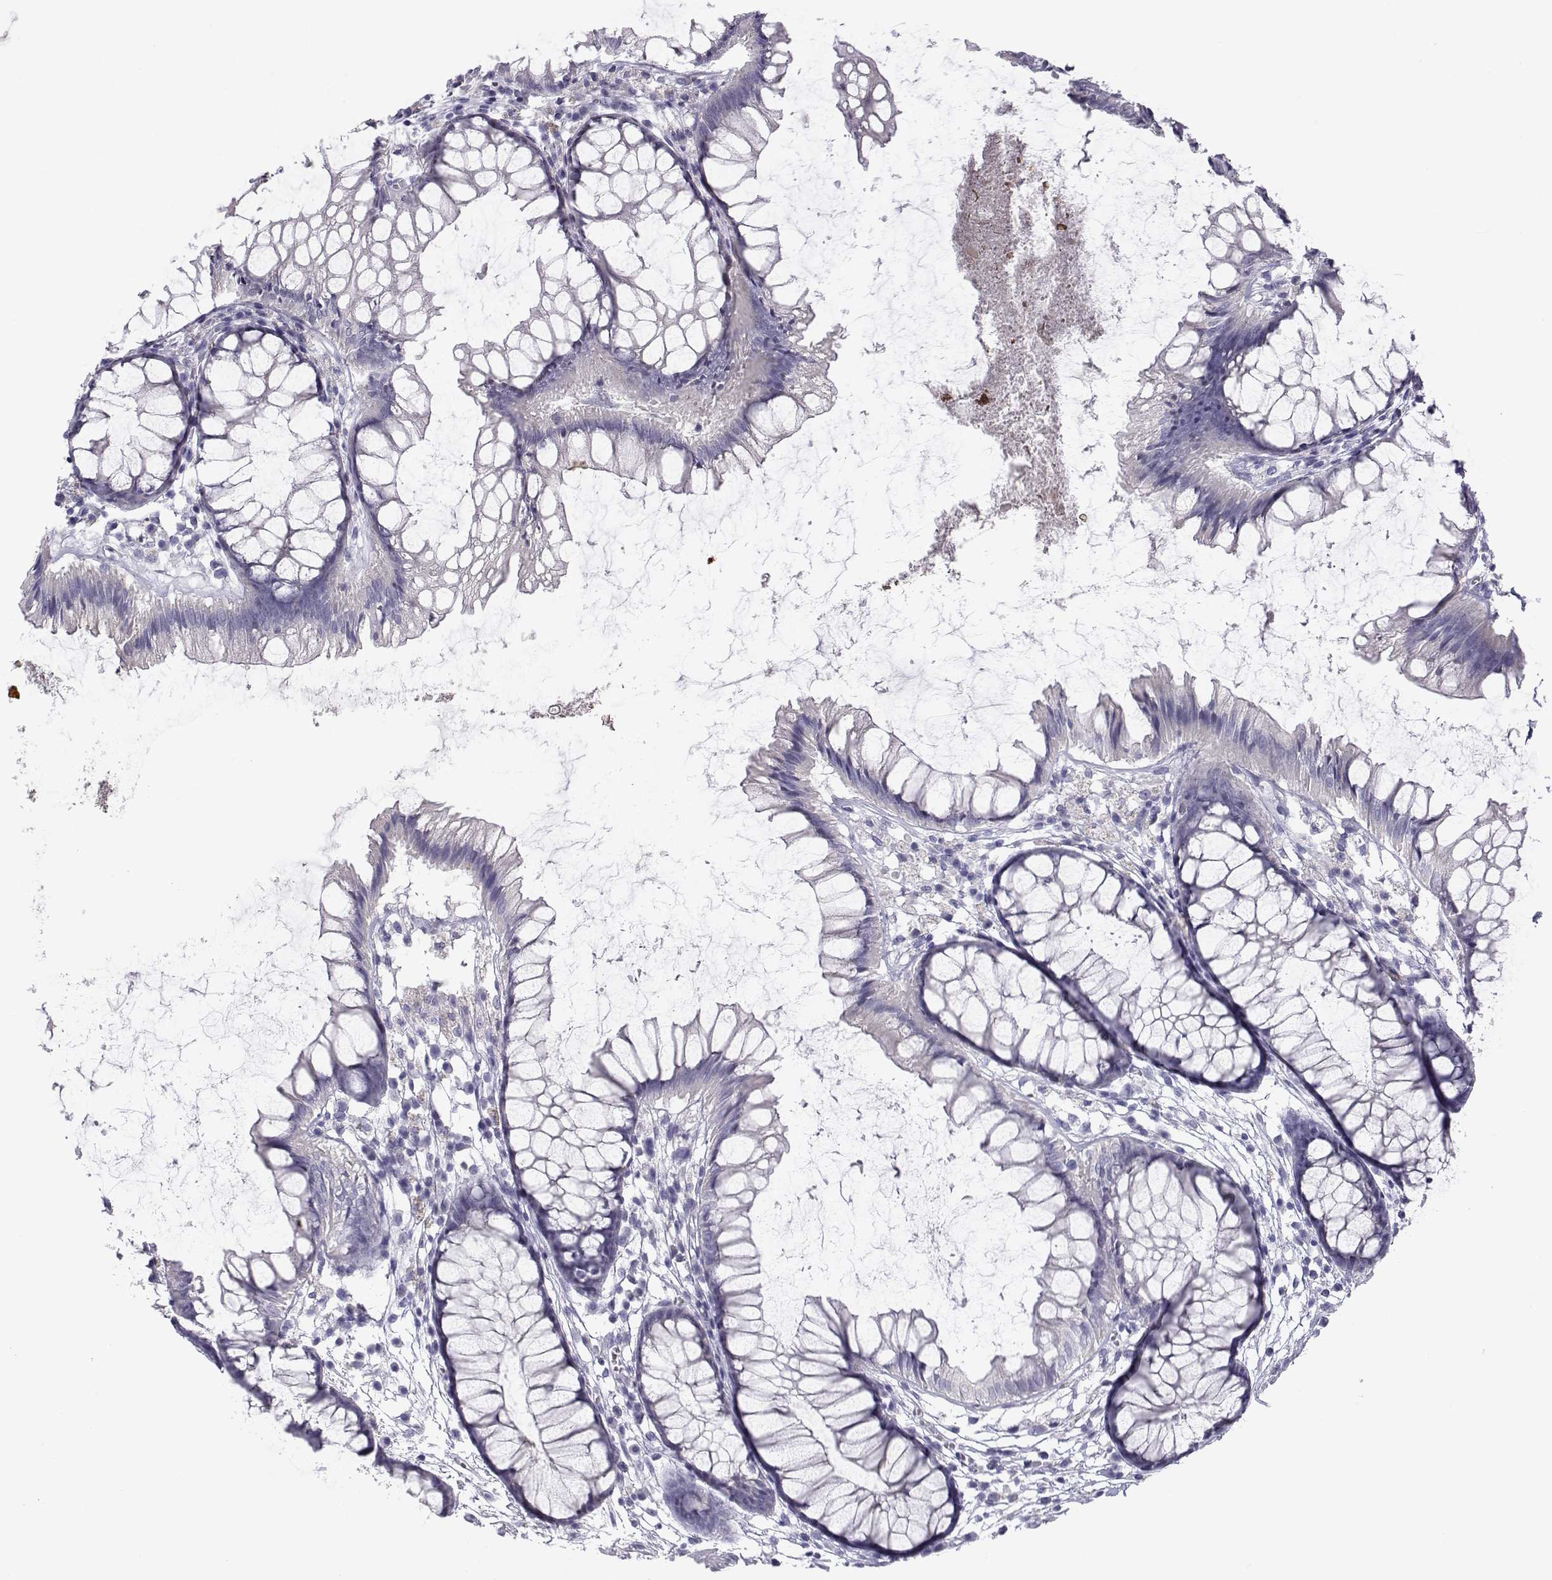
{"staining": {"intensity": "negative", "quantity": "none", "location": "none"}, "tissue": "colon", "cell_type": "Endothelial cells", "image_type": "normal", "snomed": [{"axis": "morphology", "description": "Normal tissue, NOS"}, {"axis": "morphology", "description": "Adenocarcinoma, NOS"}, {"axis": "topography", "description": "Colon"}], "caption": "Immunohistochemical staining of unremarkable colon reveals no significant staining in endothelial cells.", "gene": "KCNMB4", "patient": {"sex": "male", "age": 65}}